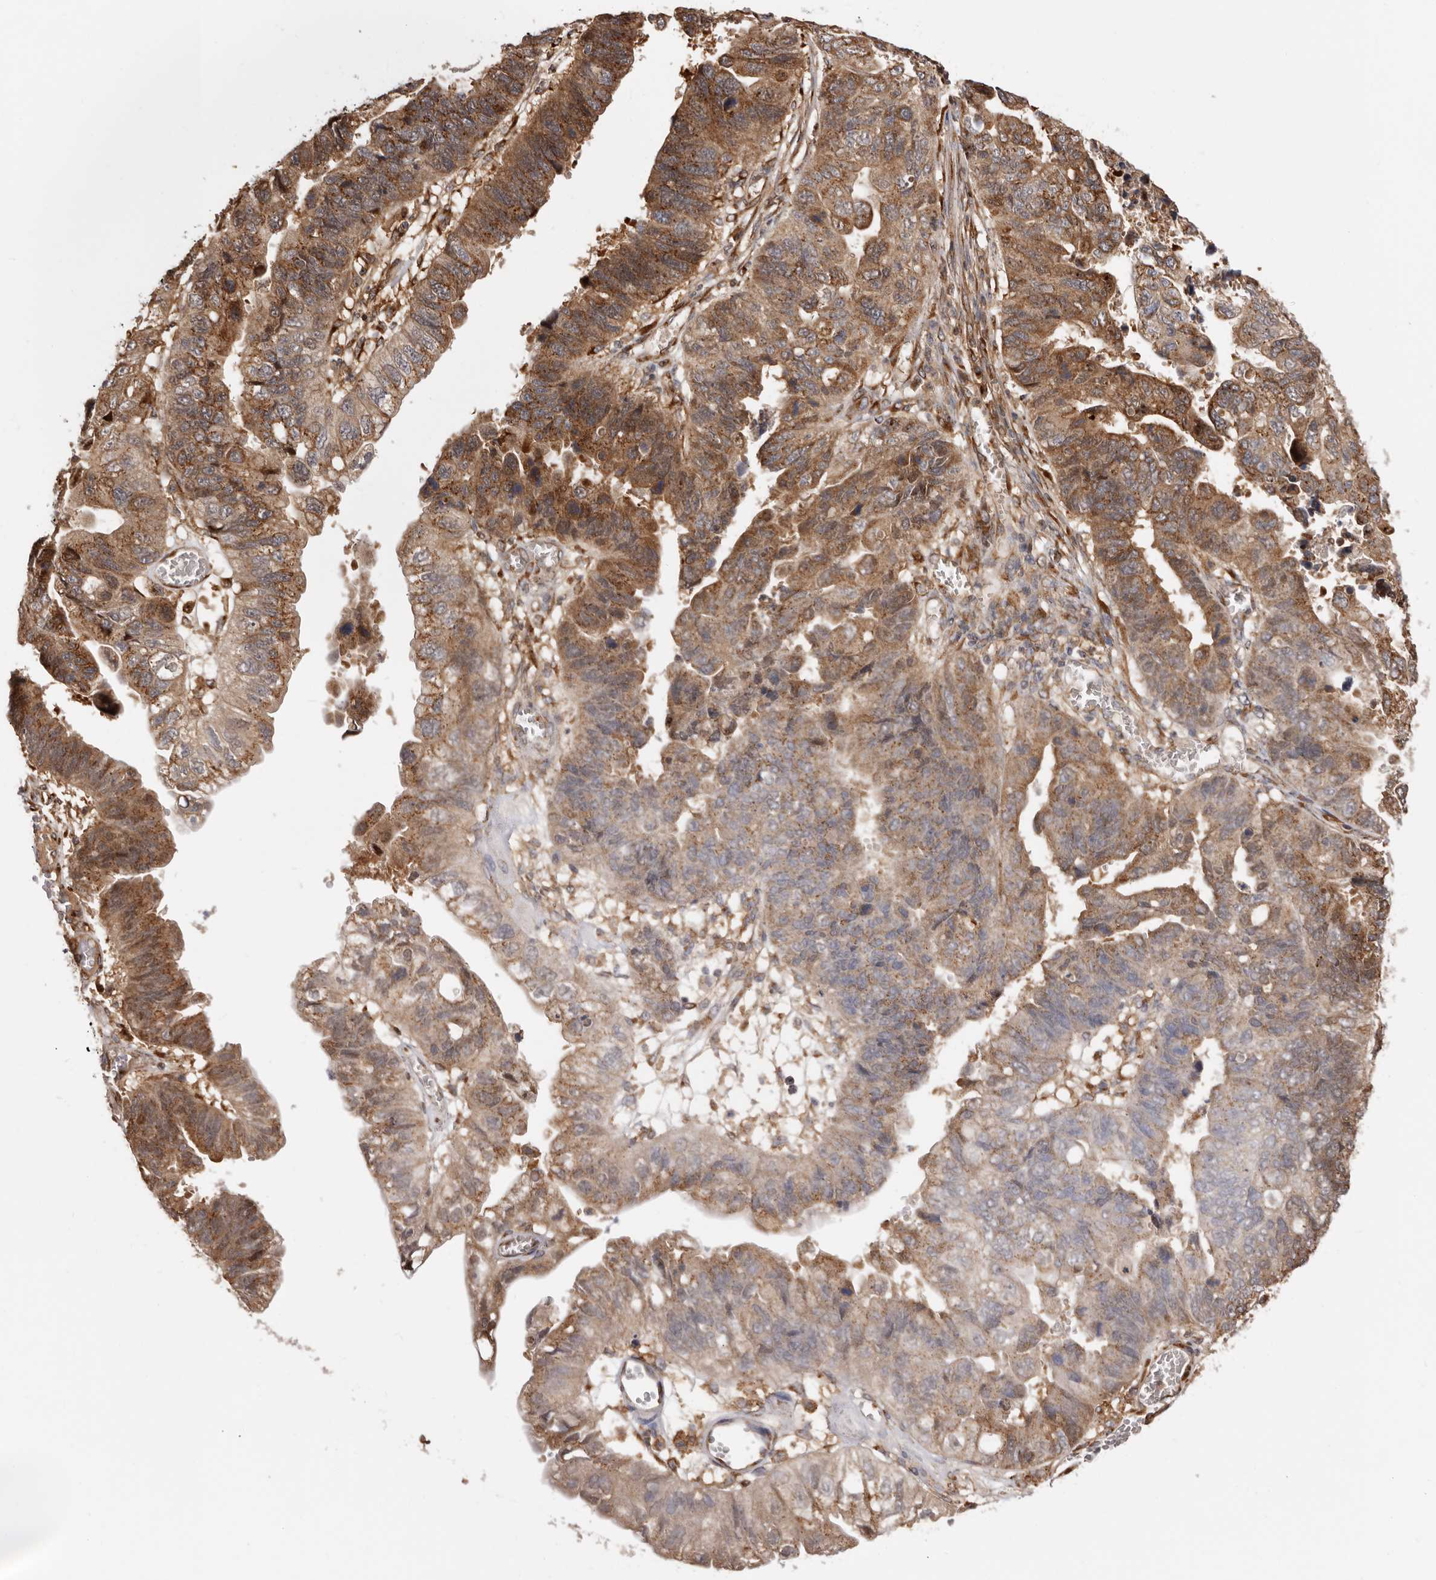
{"staining": {"intensity": "strong", "quantity": "25%-75%", "location": "cytoplasmic/membranous"}, "tissue": "stomach cancer", "cell_type": "Tumor cells", "image_type": "cancer", "snomed": [{"axis": "morphology", "description": "Adenocarcinoma, NOS"}, {"axis": "topography", "description": "Stomach"}], "caption": "High-magnification brightfield microscopy of adenocarcinoma (stomach) stained with DAB (brown) and counterstained with hematoxylin (blue). tumor cells exhibit strong cytoplasmic/membranous staining is seen in about25%-75% of cells.", "gene": "GPR27", "patient": {"sex": "male", "age": 59}}